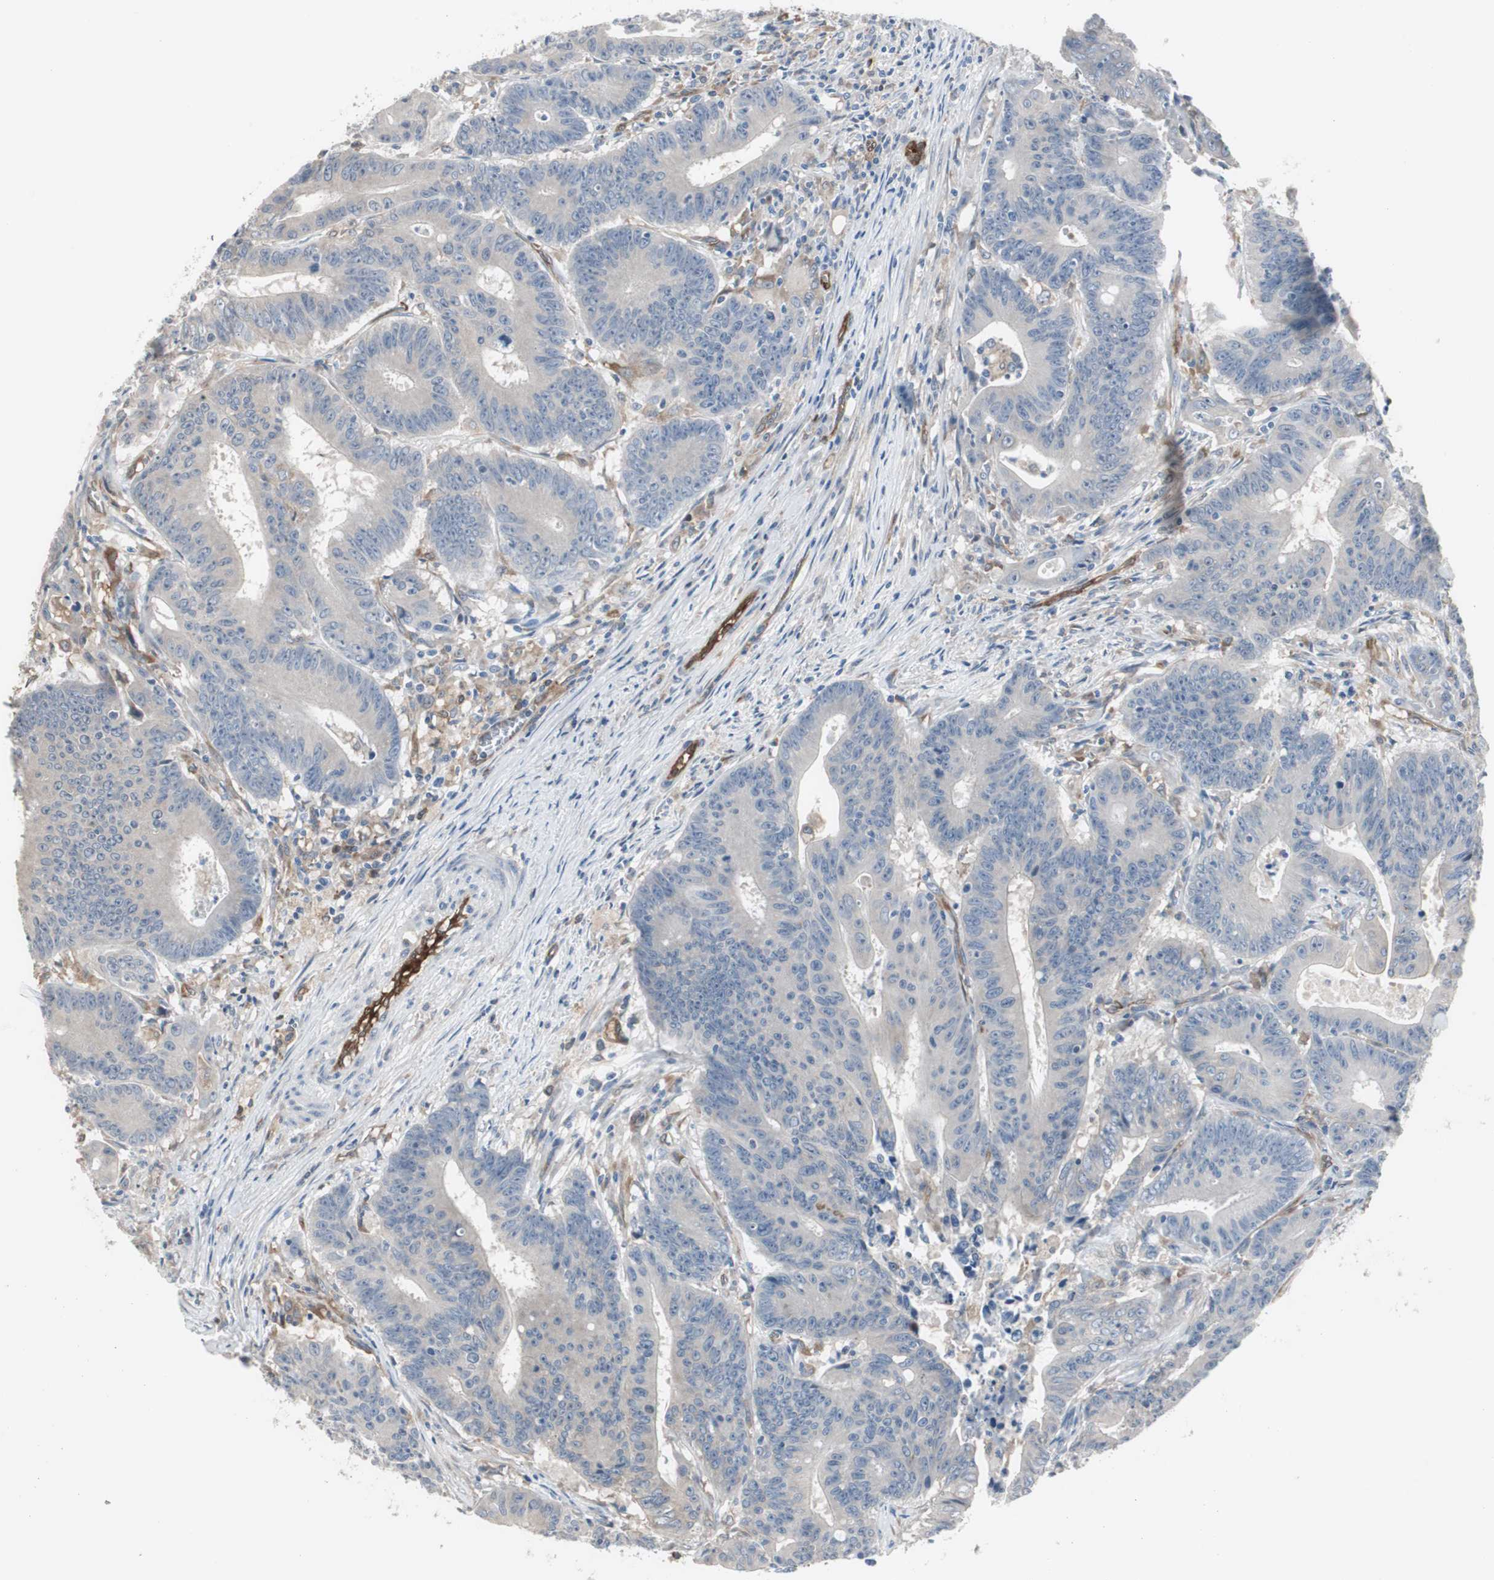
{"staining": {"intensity": "weak", "quantity": "25%-75%", "location": "cytoplasmic/membranous"}, "tissue": "colorectal cancer", "cell_type": "Tumor cells", "image_type": "cancer", "snomed": [{"axis": "morphology", "description": "Adenocarcinoma, NOS"}, {"axis": "topography", "description": "Colon"}], "caption": "Immunohistochemistry (IHC) histopathology image of neoplastic tissue: colorectal cancer (adenocarcinoma) stained using immunohistochemistry shows low levels of weak protein expression localized specifically in the cytoplasmic/membranous of tumor cells, appearing as a cytoplasmic/membranous brown color.", "gene": "SWAP70", "patient": {"sex": "male", "age": 45}}